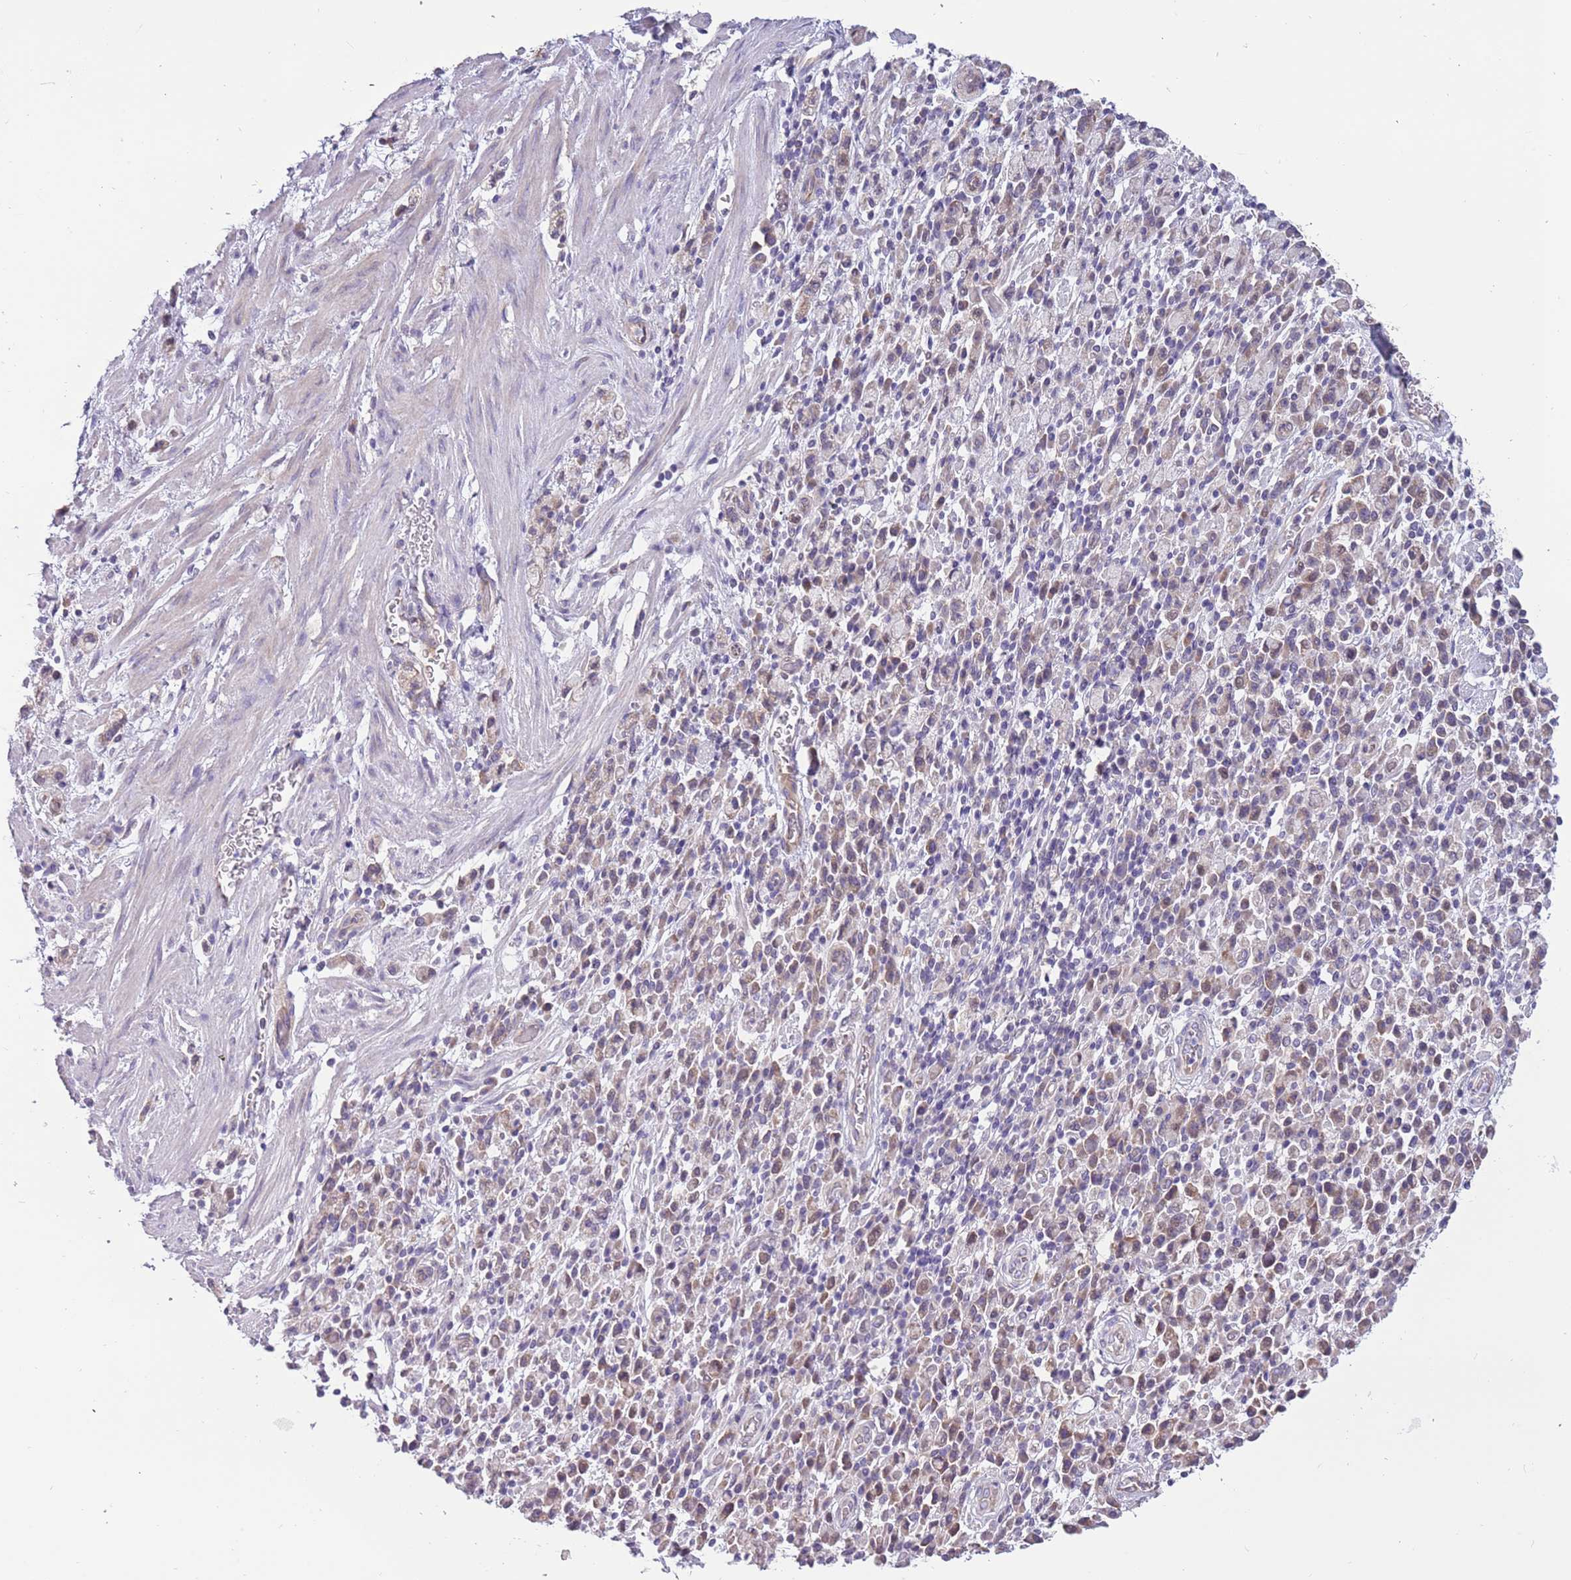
{"staining": {"intensity": "negative", "quantity": "none", "location": "none"}, "tissue": "stomach cancer", "cell_type": "Tumor cells", "image_type": "cancer", "snomed": [{"axis": "morphology", "description": "Adenocarcinoma, NOS"}, {"axis": "topography", "description": "Stomach"}], "caption": "There is no significant expression in tumor cells of stomach cancer (adenocarcinoma).", "gene": "CABYR", "patient": {"sex": "male", "age": 77}}